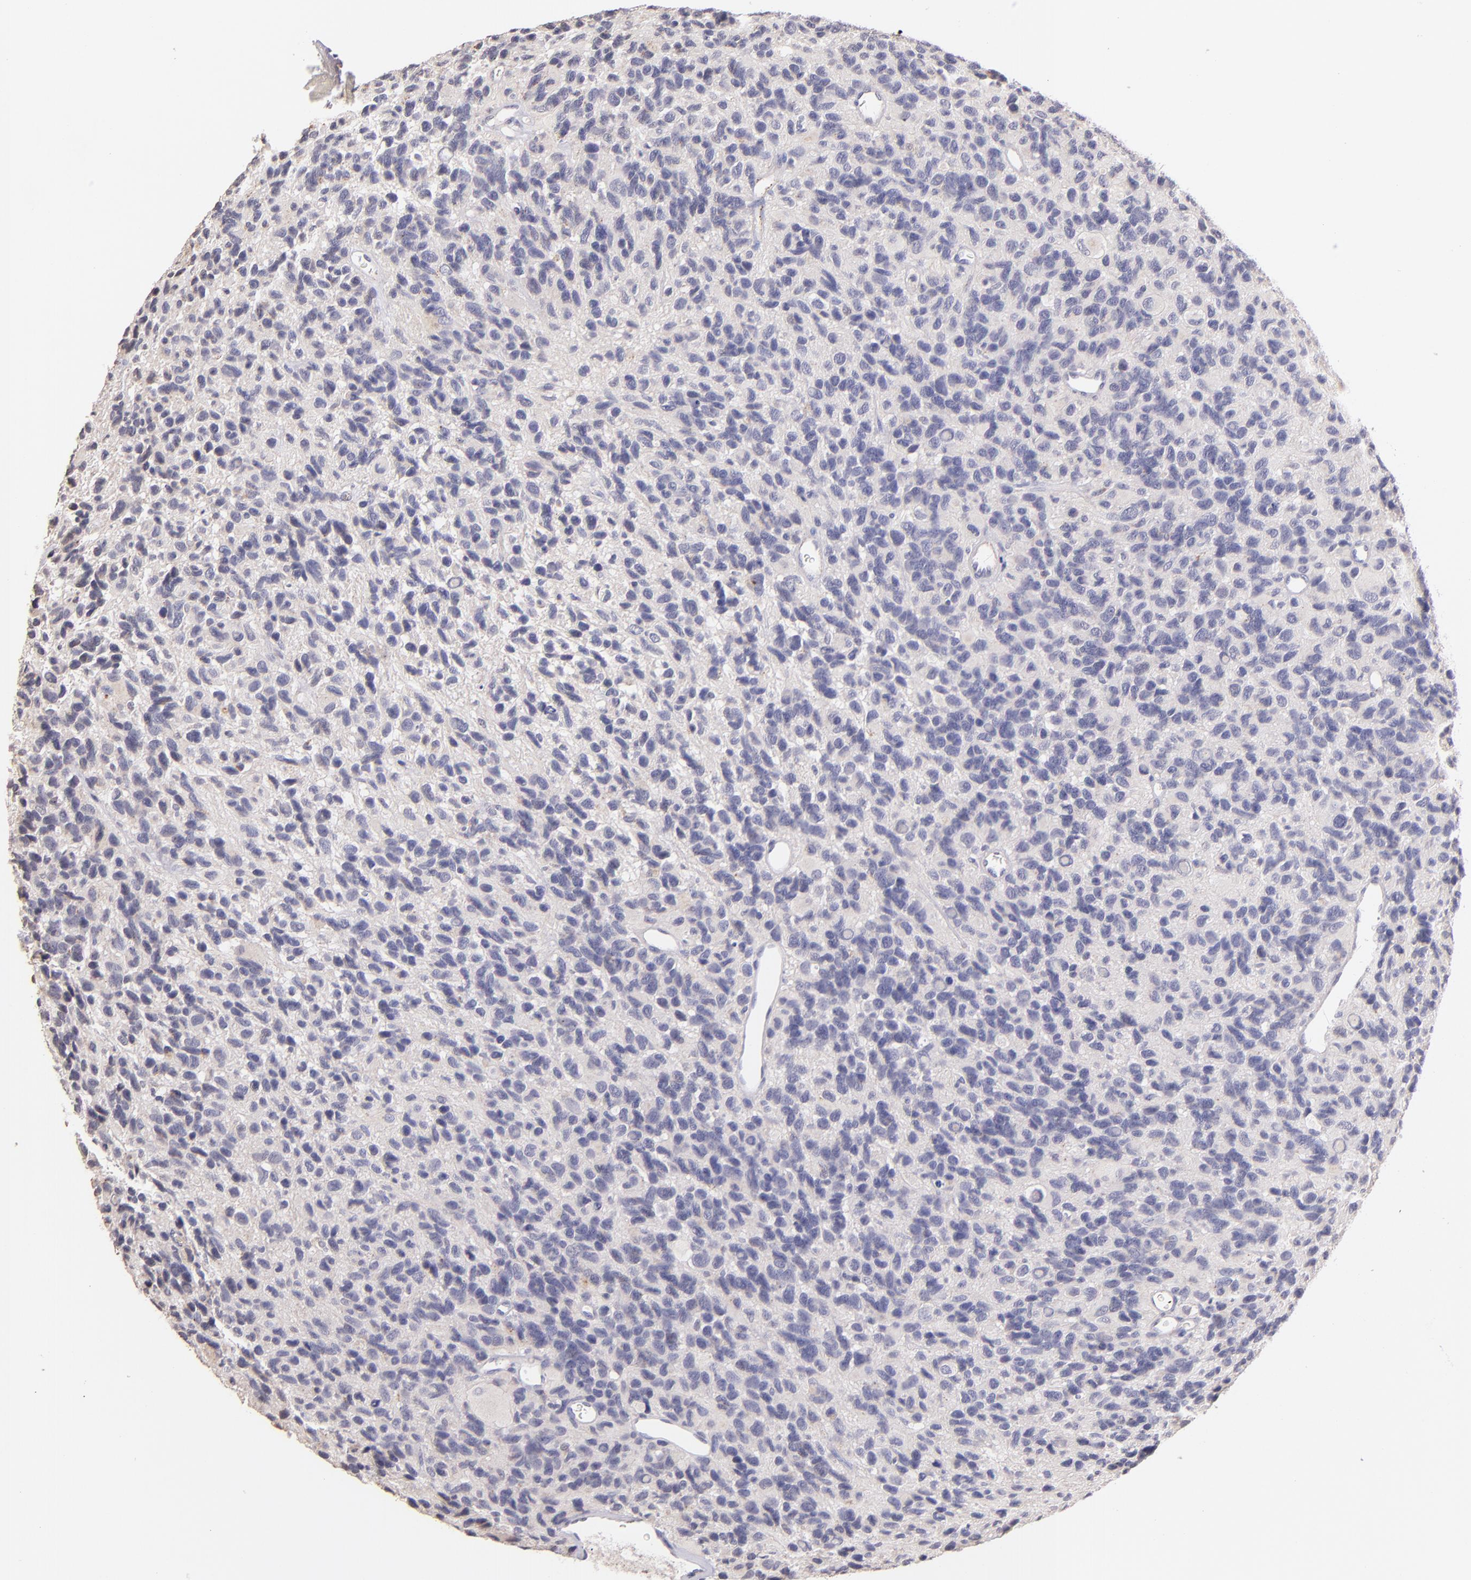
{"staining": {"intensity": "negative", "quantity": "none", "location": "none"}, "tissue": "glioma", "cell_type": "Tumor cells", "image_type": "cancer", "snomed": [{"axis": "morphology", "description": "Glioma, malignant, High grade"}, {"axis": "topography", "description": "Brain"}], "caption": "High power microscopy image of an immunohistochemistry (IHC) photomicrograph of glioma, revealing no significant staining in tumor cells.", "gene": "ZAP70", "patient": {"sex": "male", "age": 77}}